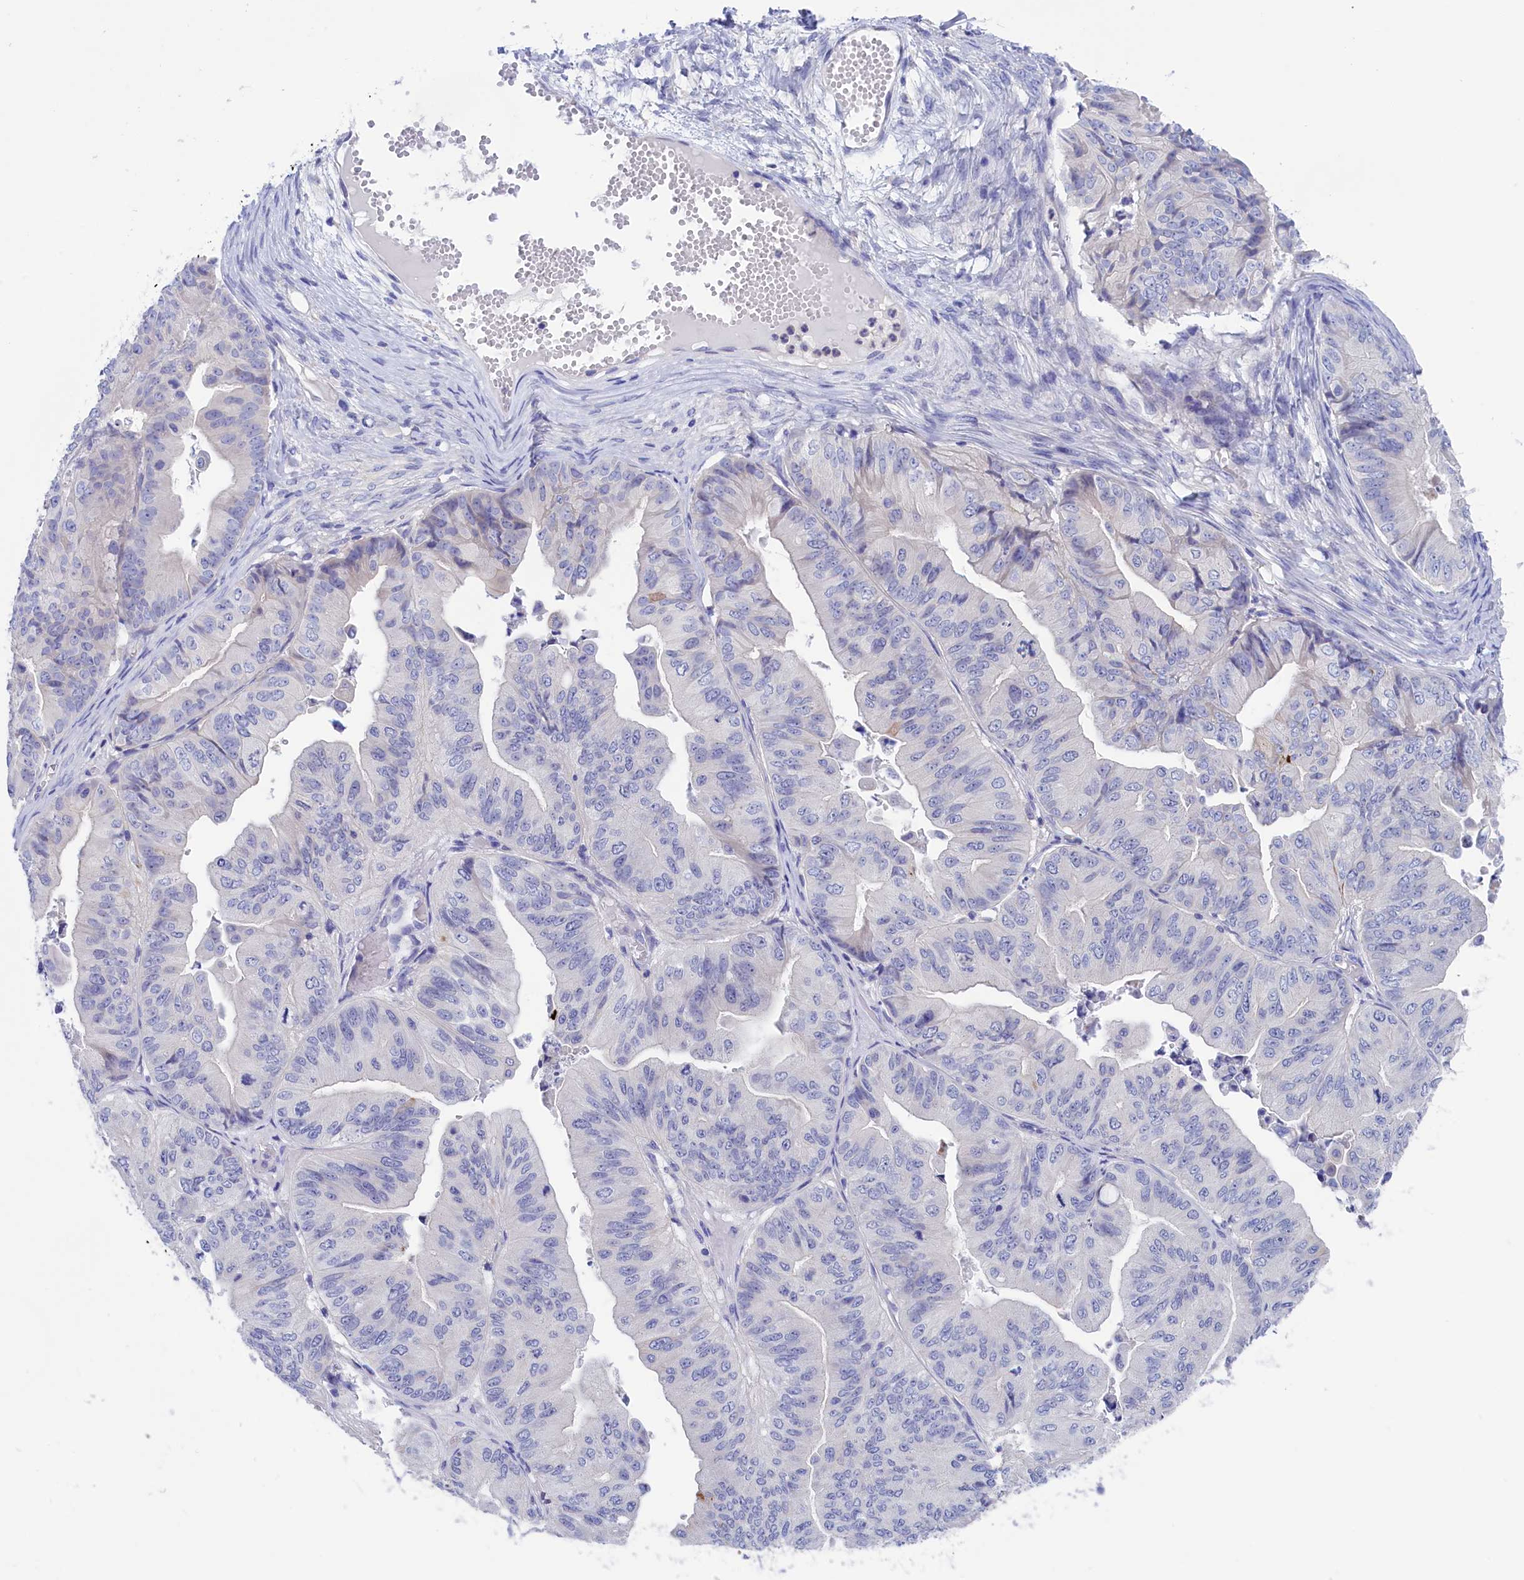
{"staining": {"intensity": "negative", "quantity": "none", "location": "none"}, "tissue": "ovarian cancer", "cell_type": "Tumor cells", "image_type": "cancer", "snomed": [{"axis": "morphology", "description": "Cystadenocarcinoma, mucinous, NOS"}, {"axis": "topography", "description": "Ovary"}], "caption": "Micrograph shows no significant protein positivity in tumor cells of ovarian cancer.", "gene": "VPS35L", "patient": {"sex": "female", "age": 61}}